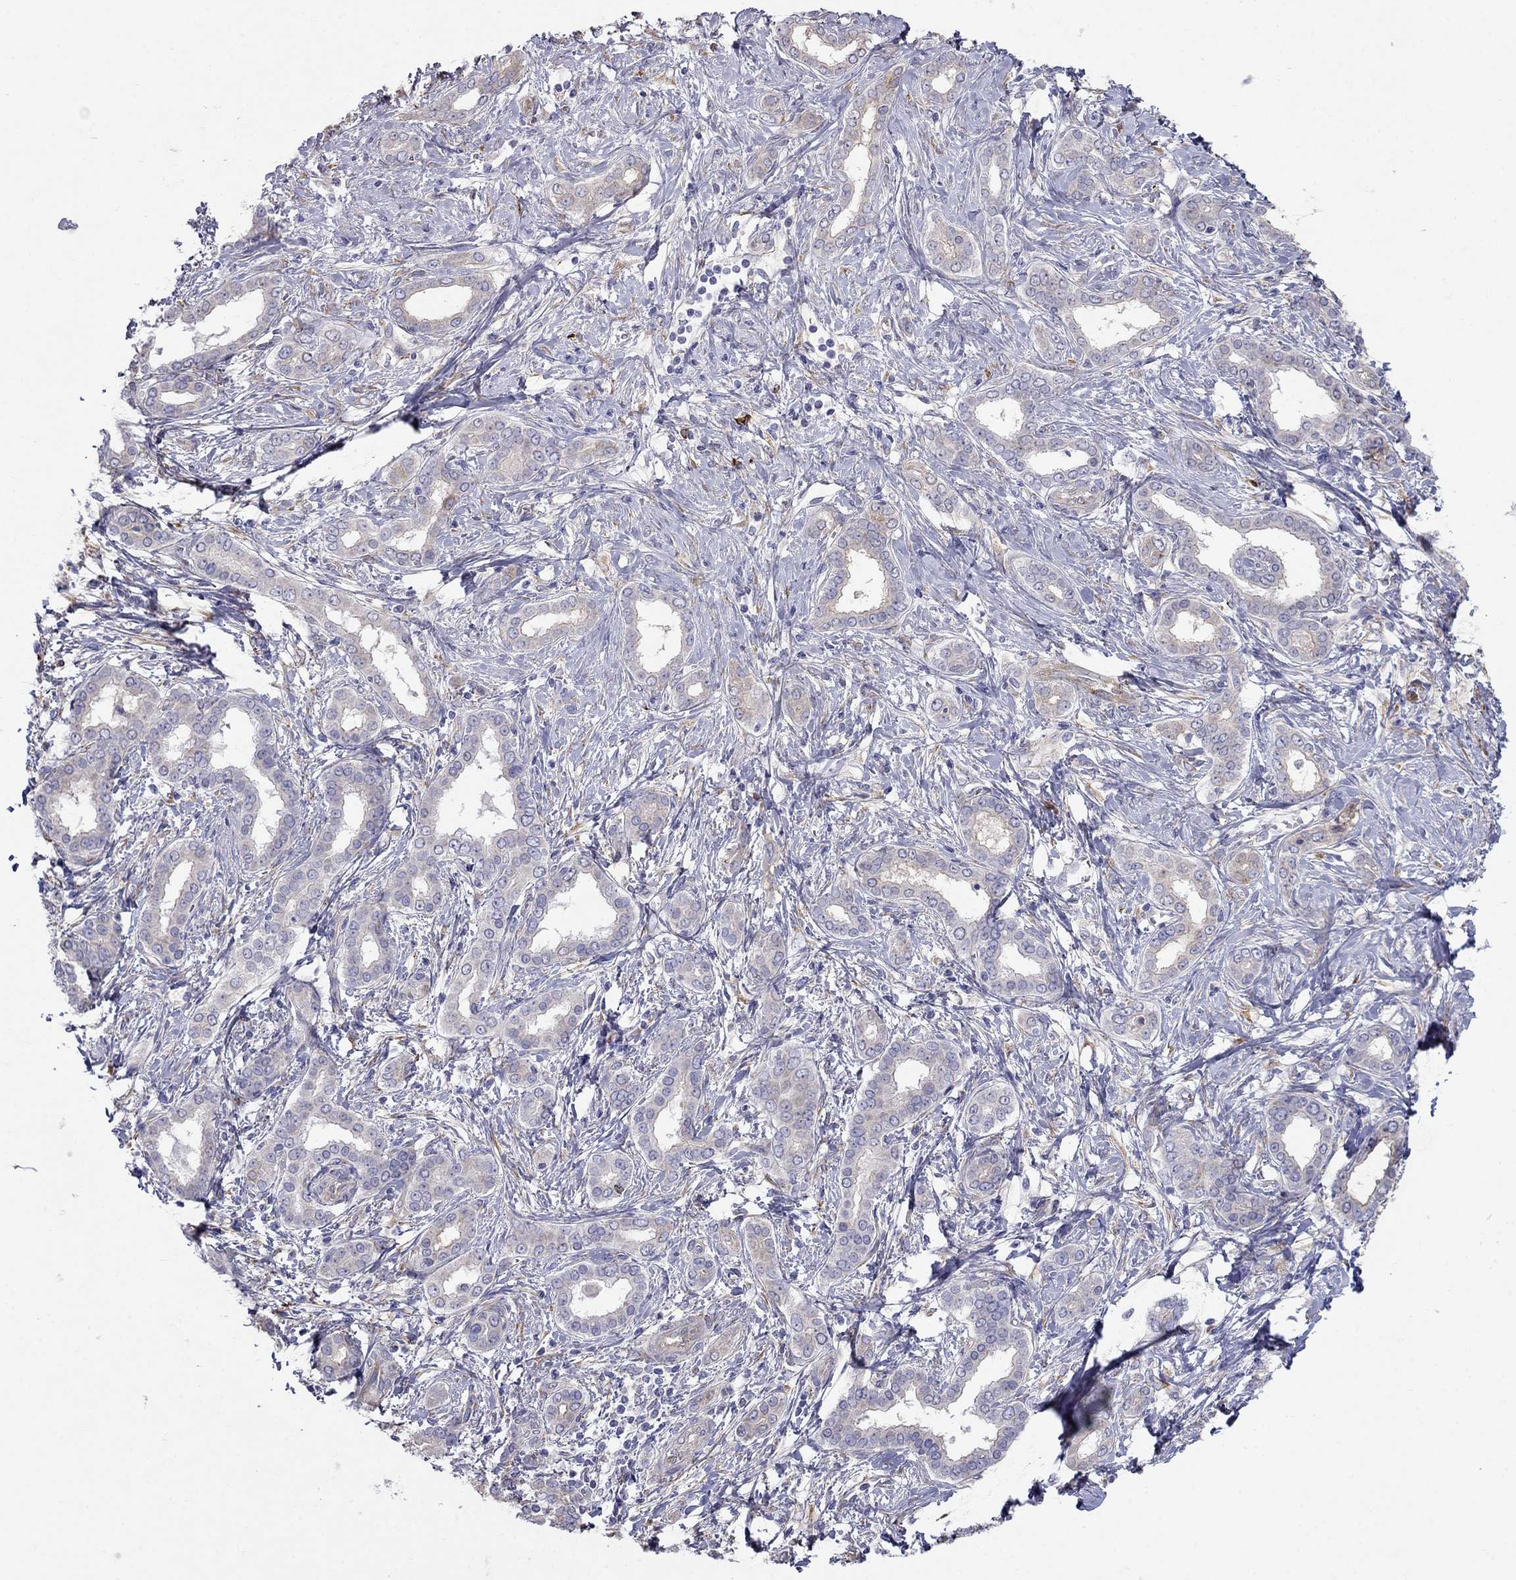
{"staining": {"intensity": "weak", "quantity": ">75%", "location": "cytoplasmic/membranous"}, "tissue": "liver cancer", "cell_type": "Tumor cells", "image_type": "cancer", "snomed": [{"axis": "morphology", "description": "Cholangiocarcinoma"}, {"axis": "topography", "description": "Liver"}], "caption": "A low amount of weak cytoplasmic/membranous positivity is seen in about >75% of tumor cells in liver cholangiocarcinoma tissue.", "gene": "LONRF2", "patient": {"sex": "female", "age": 47}}